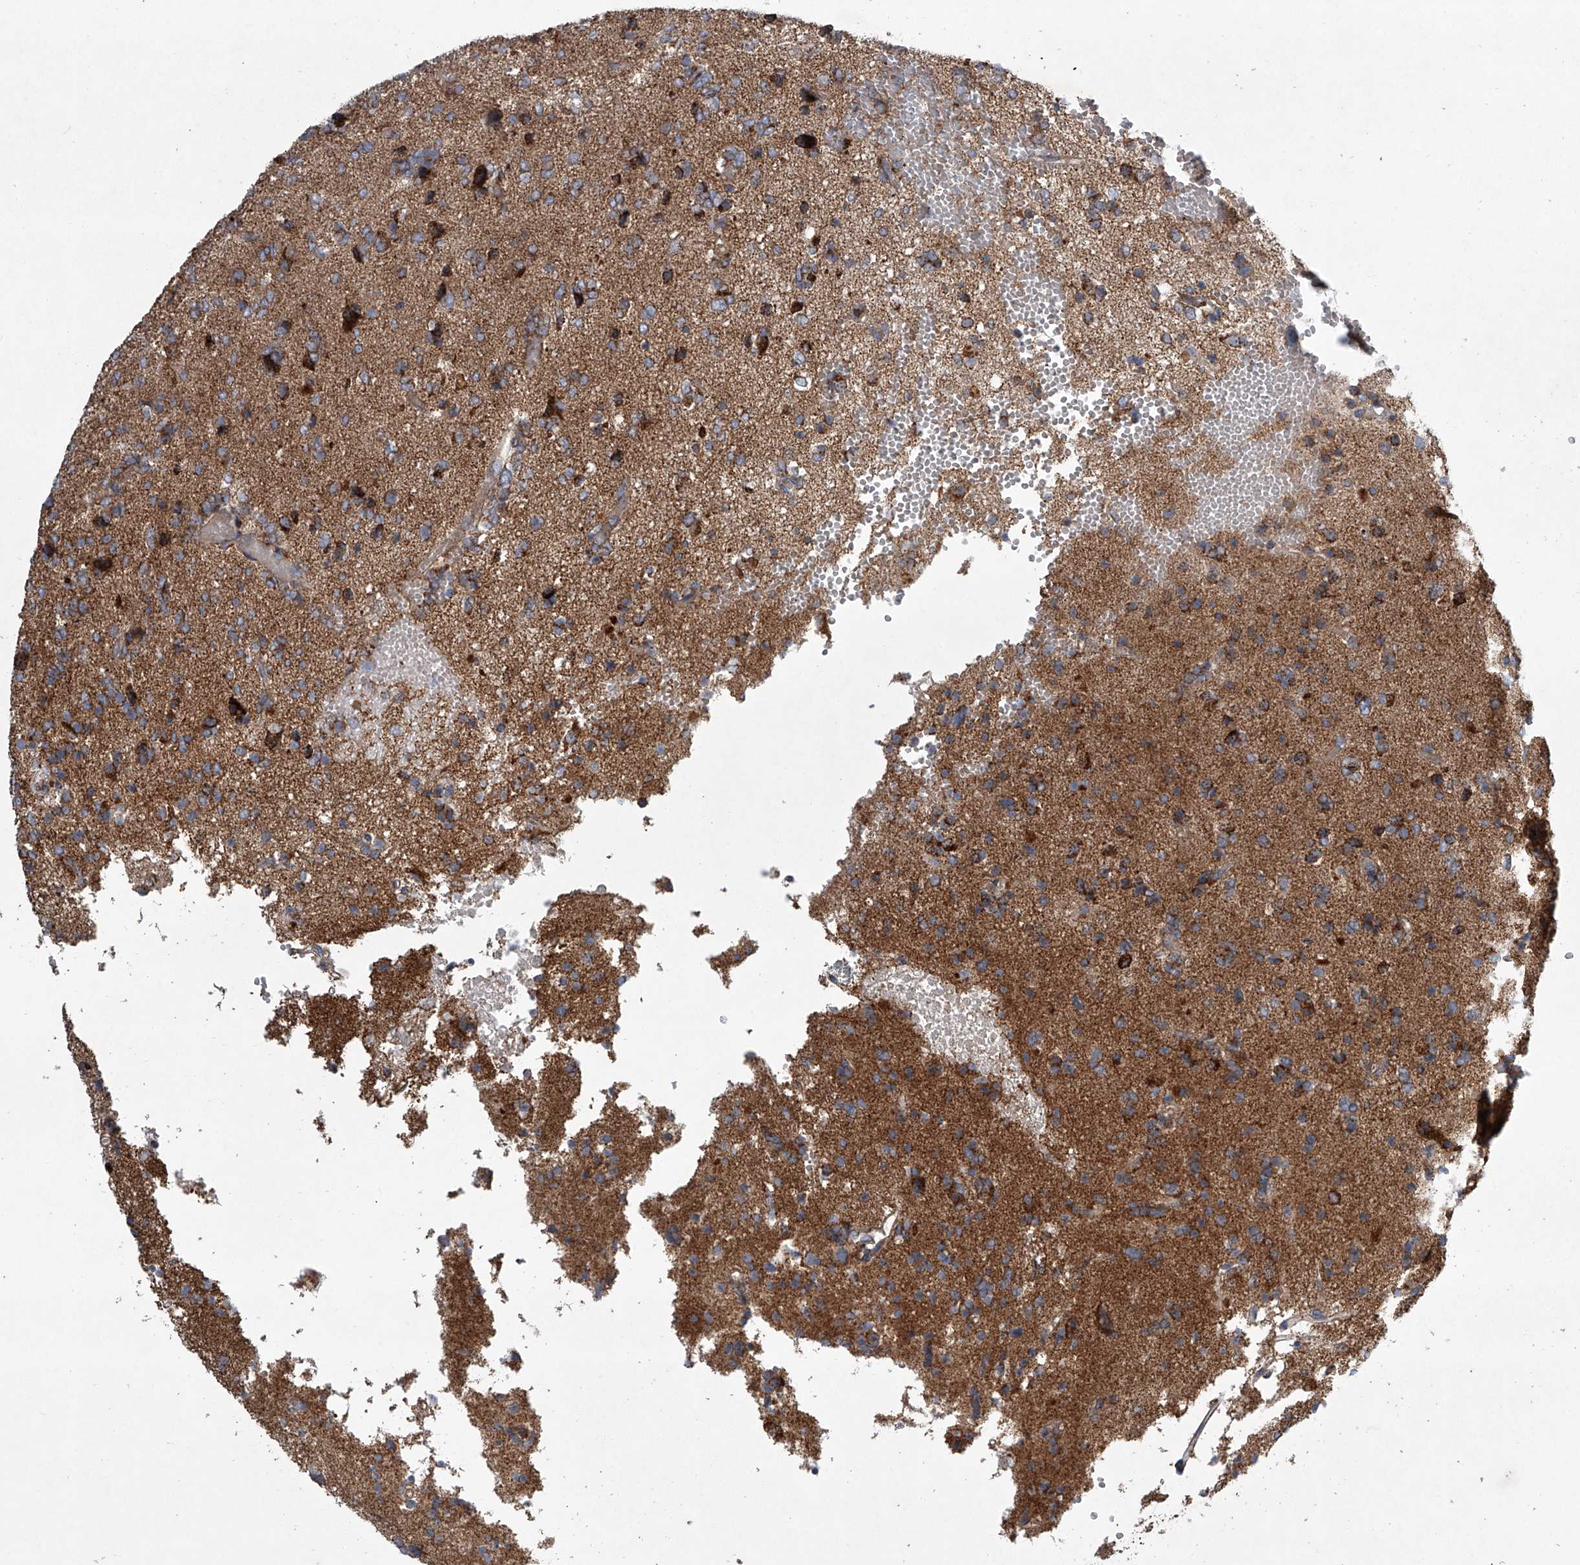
{"staining": {"intensity": "moderate", "quantity": ">75%", "location": "cytoplasmic/membranous"}, "tissue": "glioma", "cell_type": "Tumor cells", "image_type": "cancer", "snomed": [{"axis": "morphology", "description": "Glioma, malignant, High grade"}, {"axis": "topography", "description": "Brain"}], "caption": "Moderate cytoplasmic/membranous staining is identified in approximately >75% of tumor cells in high-grade glioma (malignant).", "gene": "STRADA", "patient": {"sex": "female", "age": 59}}